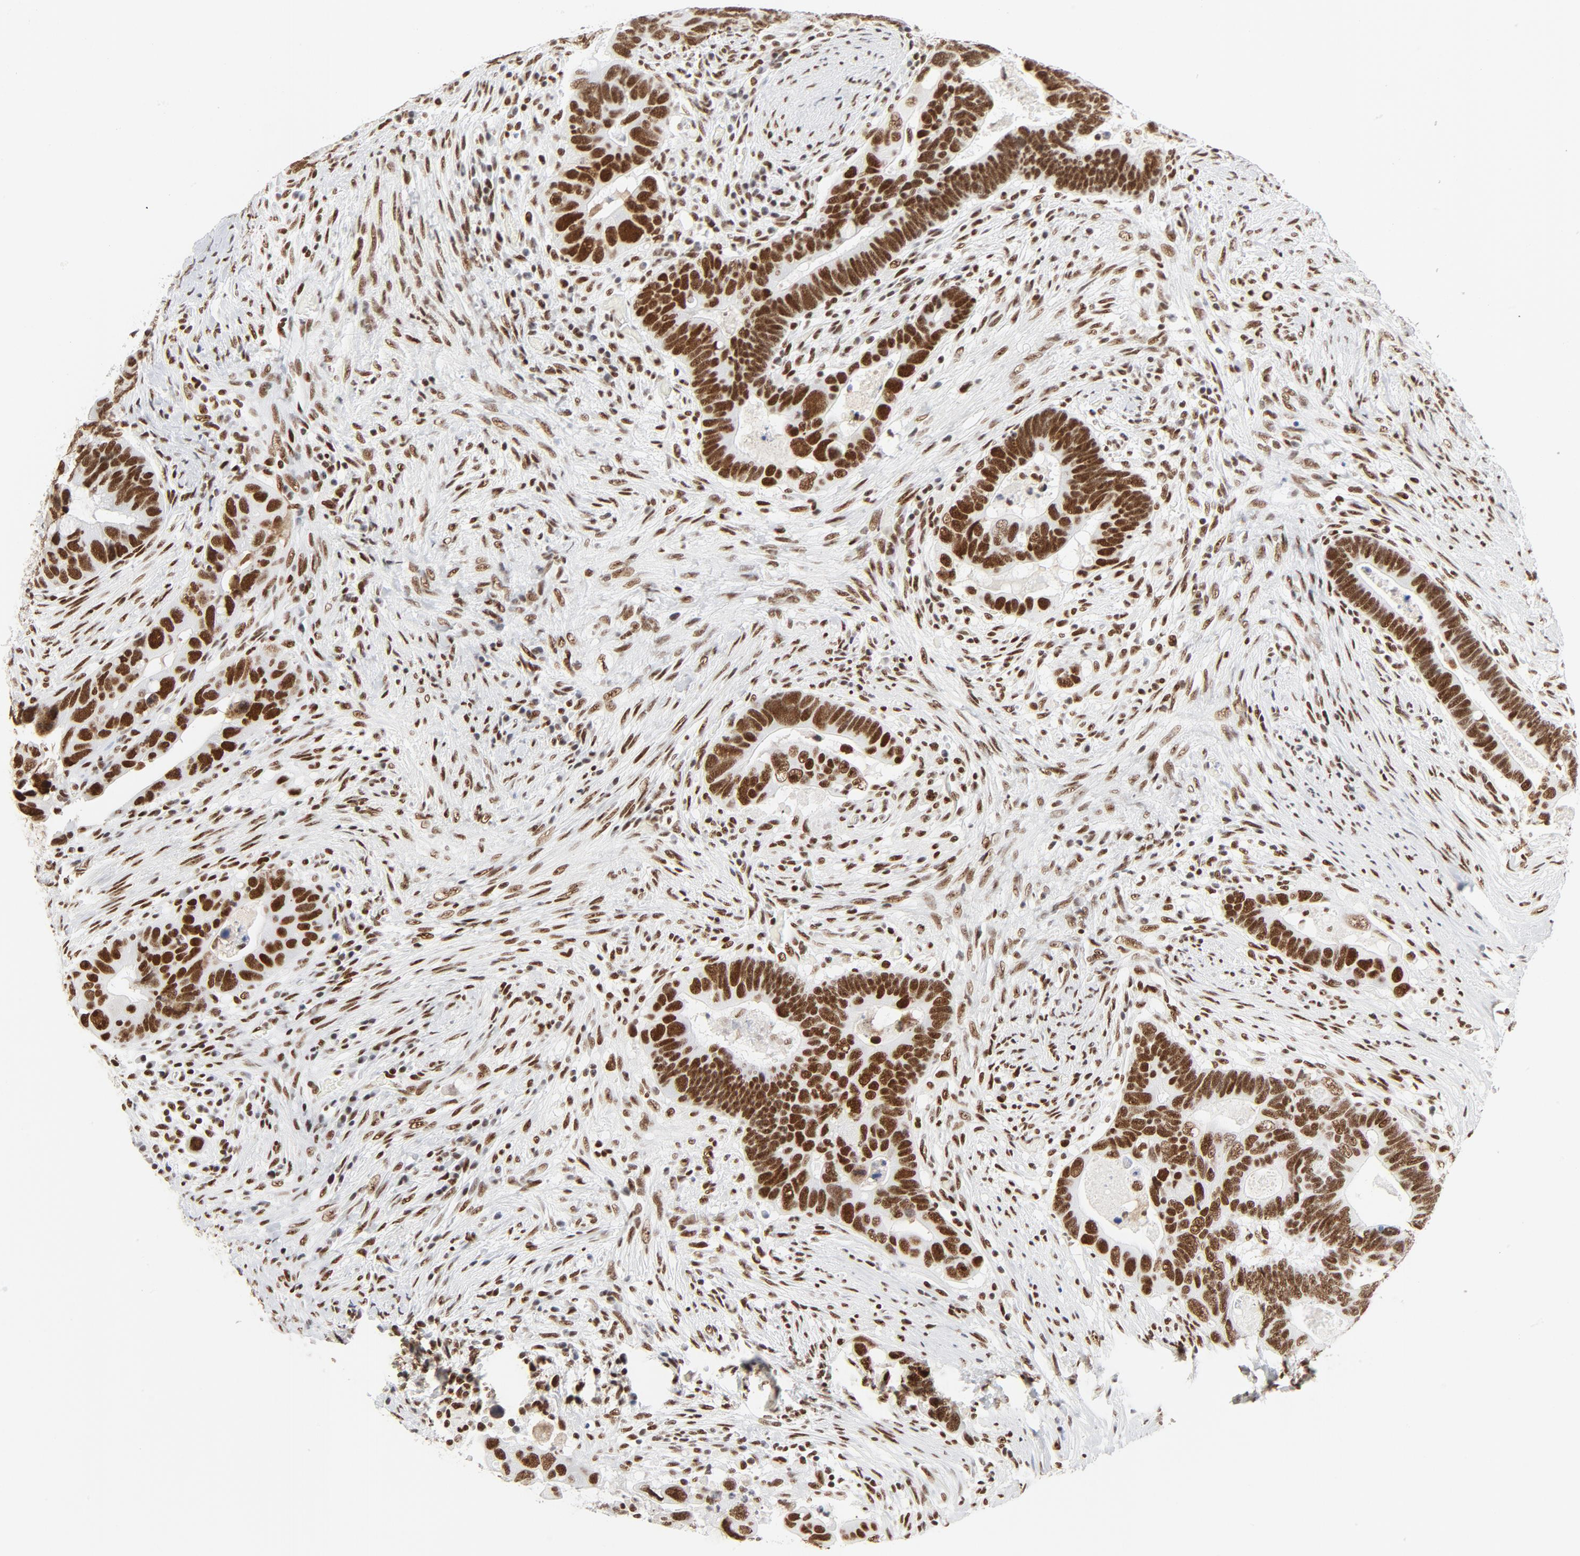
{"staining": {"intensity": "moderate", "quantity": ">75%", "location": "nuclear"}, "tissue": "colorectal cancer", "cell_type": "Tumor cells", "image_type": "cancer", "snomed": [{"axis": "morphology", "description": "Adenocarcinoma, NOS"}, {"axis": "topography", "description": "Rectum"}], "caption": "A photomicrograph of adenocarcinoma (colorectal) stained for a protein exhibits moderate nuclear brown staining in tumor cells.", "gene": "GTF2H1", "patient": {"sex": "male", "age": 53}}